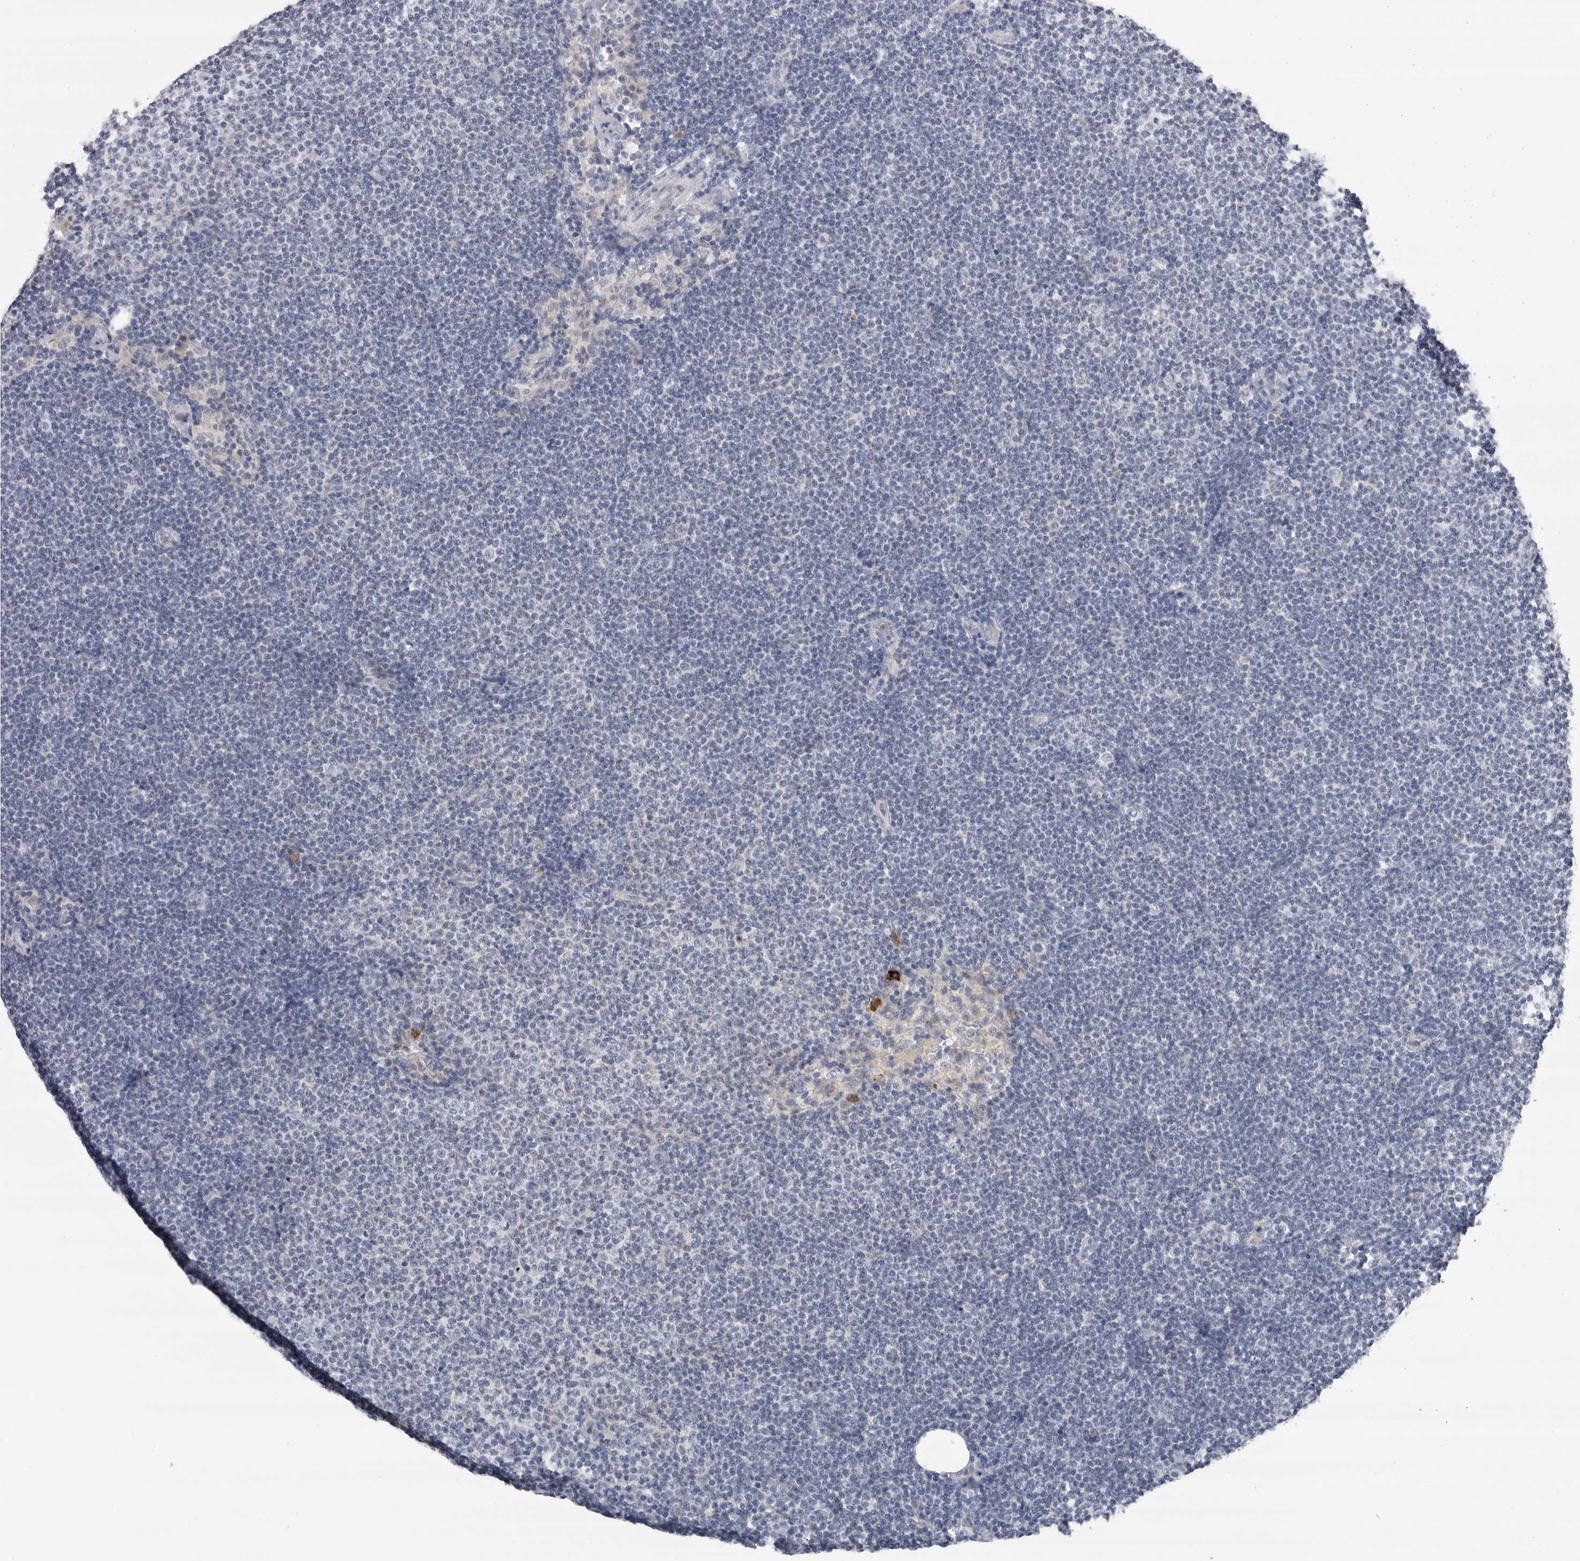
{"staining": {"intensity": "negative", "quantity": "none", "location": "none"}, "tissue": "lymphoma", "cell_type": "Tumor cells", "image_type": "cancer", "snomed": [{"axis": "morphology", "description": "Malignant lymphoma, non-Hodgkin's type, Low grade"}, {"axis": "topography", "description": "Lymph node"}], "caption": "A high-resolution micrograph shows IHC staining of low-grade malignant lymphoma, non-Hodgkin's type, which reveals no significant positivity in tumor cells.", "gene": "ZNF502", "patient": {"sex": "female", "age": 53}}